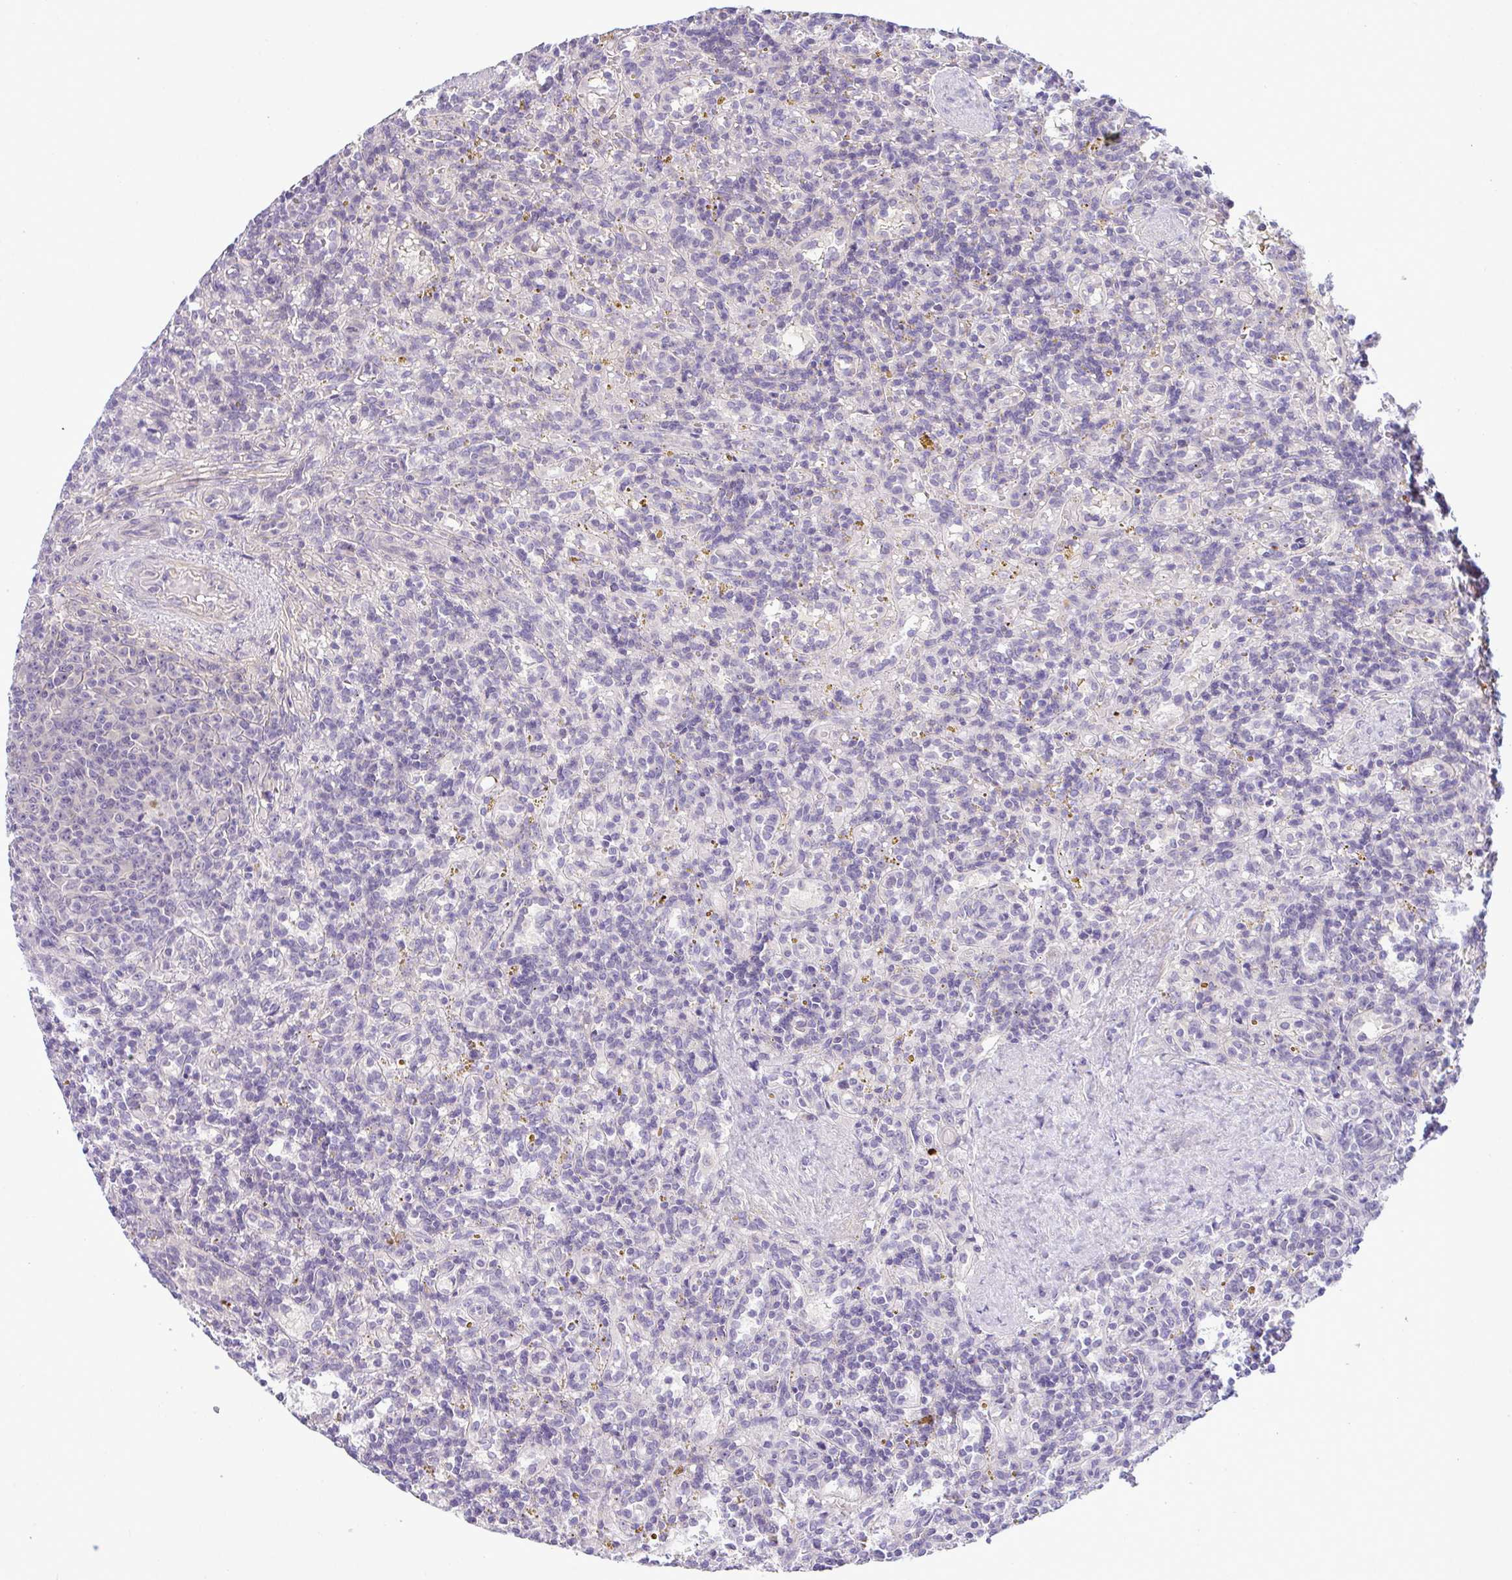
{"staining": {"intensity": "negative", "quantity": "none", "location": "none"}, "tissue": "lymphoma", "cell_type": "Tumor cells", "image_type": "cancer", "snomed": [{"axis": "morphology", "description": "Malignant lymphoma, non-Hodgkin's type, Low grade"}, {"axis": "topography", "description": "Spleen"}], "caption": "IHC histopathology image of neoplastic tissue: lymphoma stained with DAB displays no significant protein expression in tumor cells.", "gene": "SYNPO2L", "patient": {"sex": "male", "age": 67}}